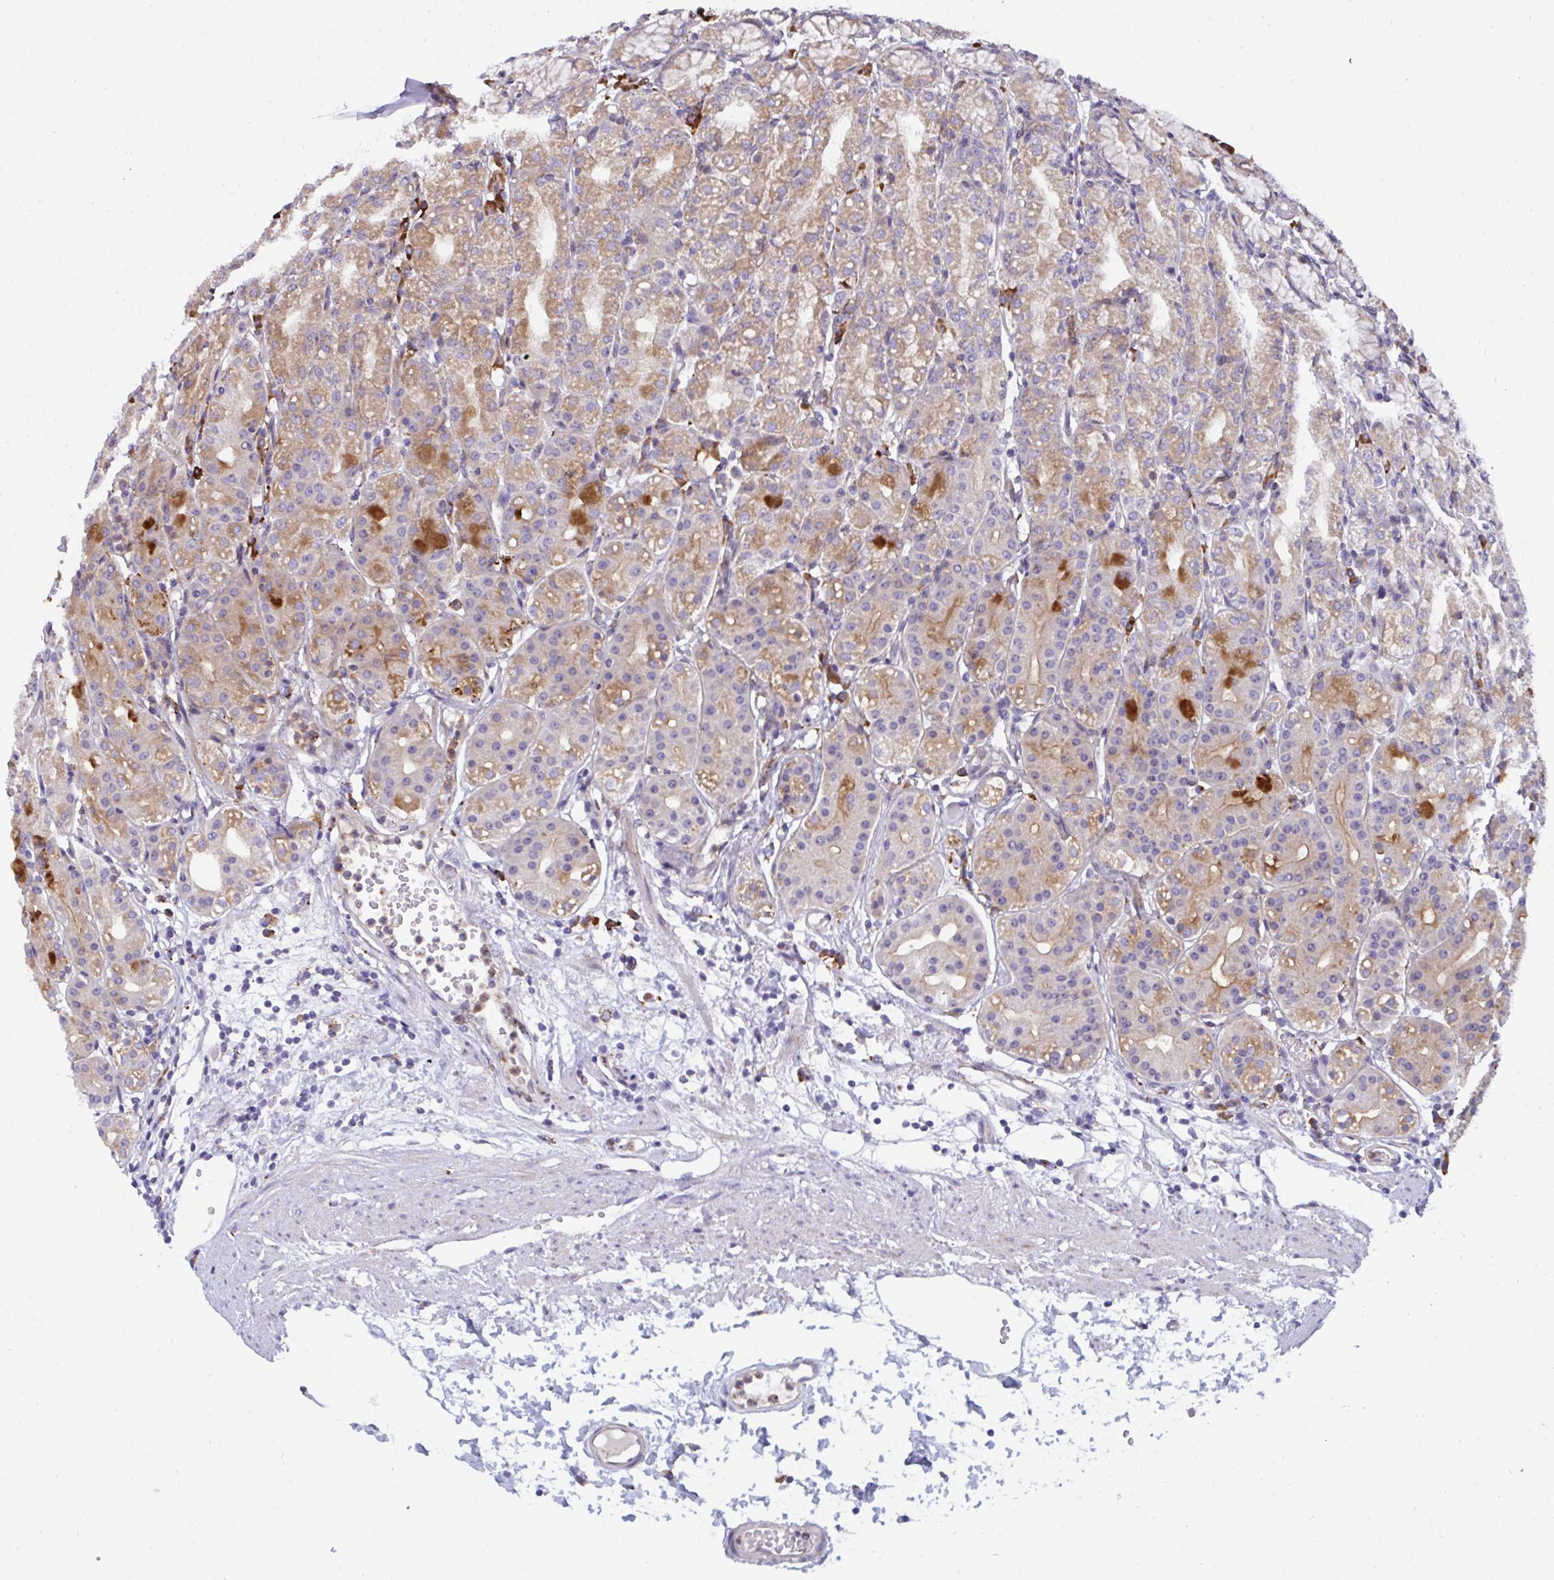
{"staining": {"intensity": "weak", "quantity": ">75%", "location": "cytoplasmic/membranous"}, "tissue": "stomach", "cell_type": "Glandular cells", "image_type": "normal", "snomed": [{"axis": "morphology", "description": "Normal tissue, NOS"}, {"axis": "topography", "description": "Stomach"}], "caption": "Protein expression analysis of unremarkable human stomach reveals weak cytoplasmic/membranous positivity in approximately >75% of glandular cells. The staining was performed using DAB, with brown indicating positive protein expression. Nuclei are stained blue with hematoxylin.", "gene": "MYMK", "patient": {"sex": "female", "age": 57}}